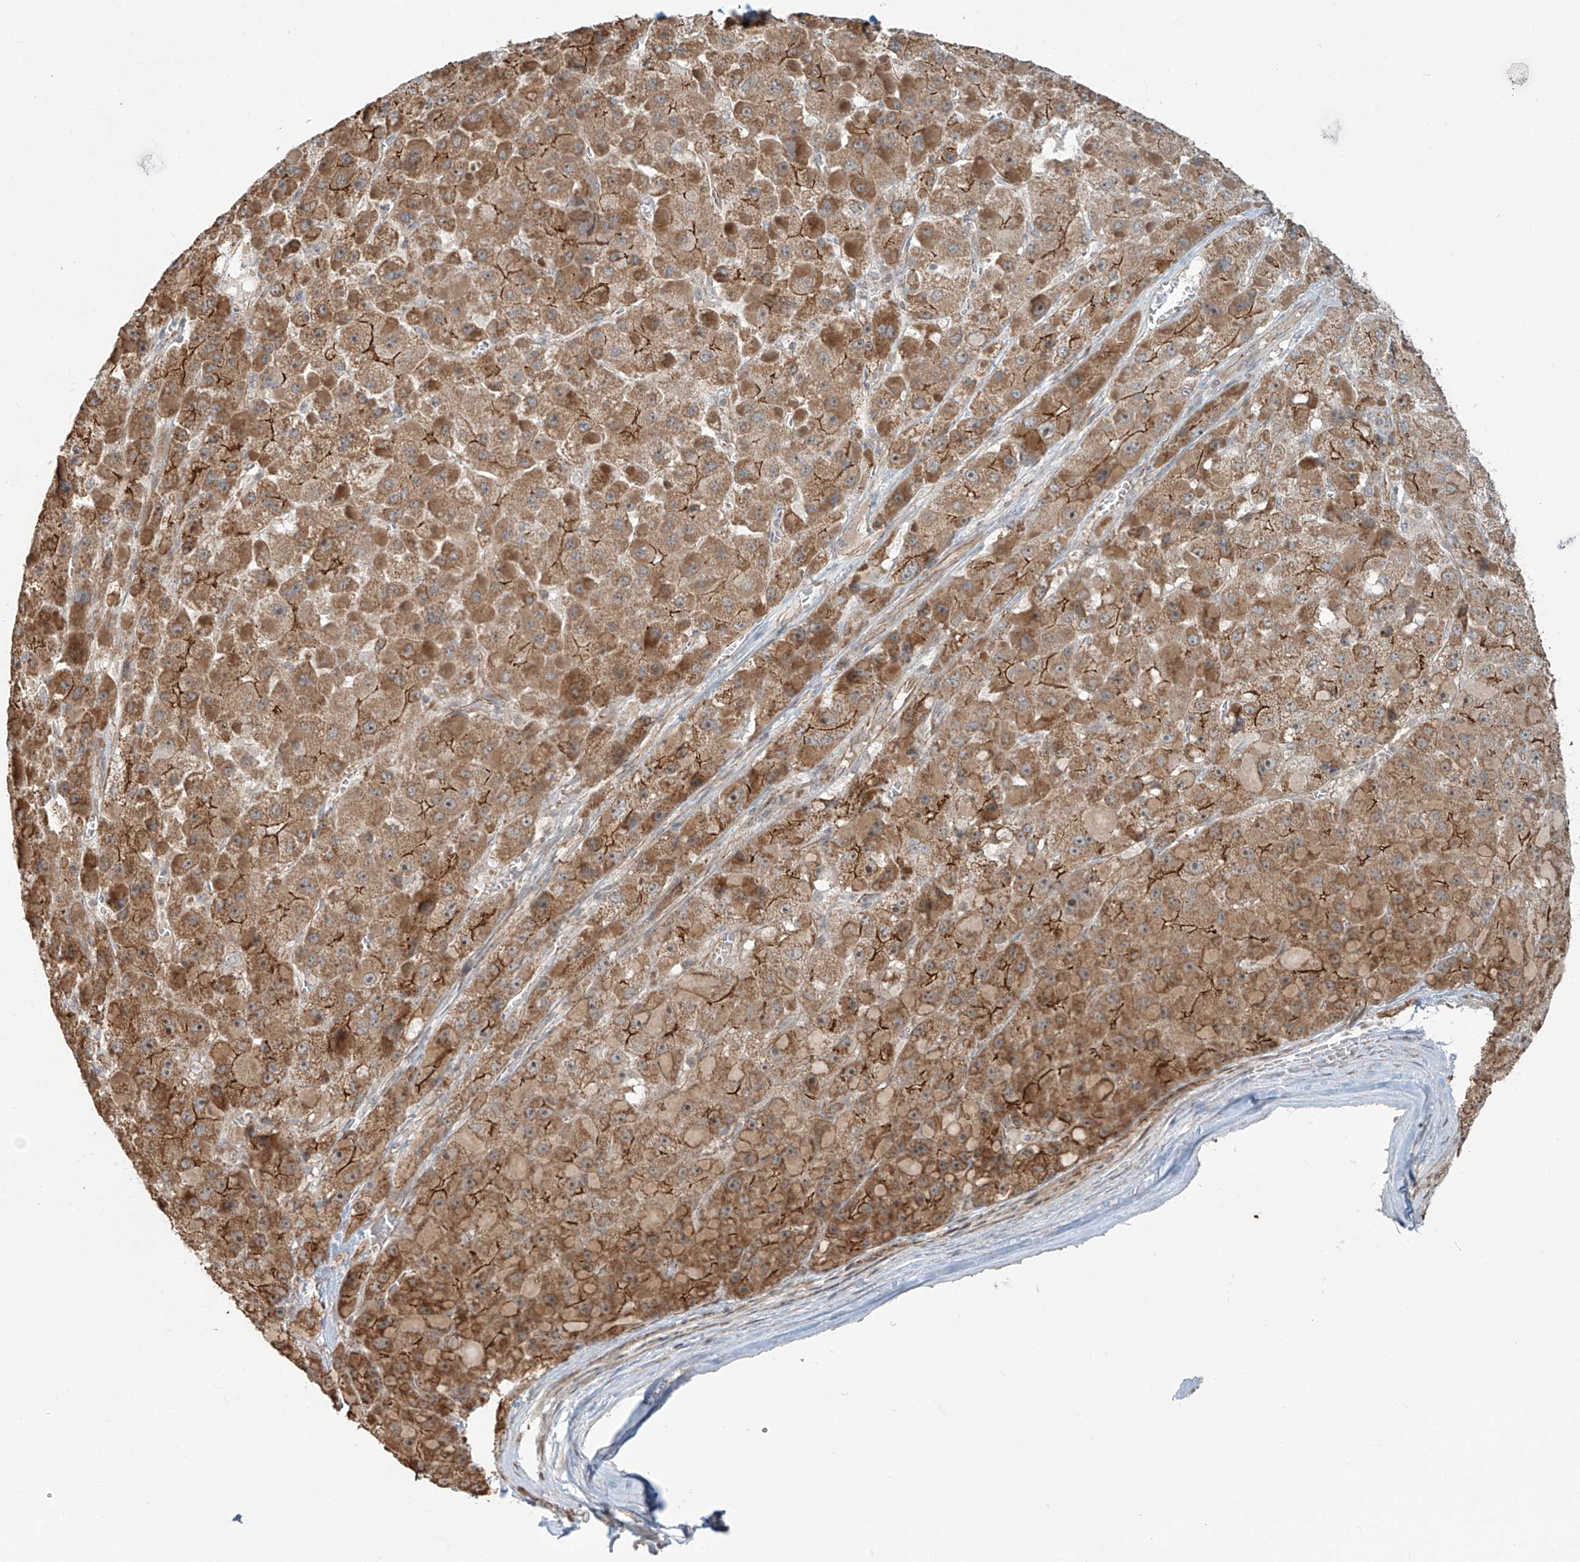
{"staining": {"intensity": "moderate", "quantity": ">75%", "location": "cytoplasmic/membranous"}, "tissue": "liver cancer", "cell_type": "Tumor cells", "image_type": "cancer", "snomed": [{"axis": "morphology", "description": "Carcinoma, Hepatocellular, NOS"}, {"axis": "topography", "description": "Liver"}], "caption": "Moderate cytoplasmic/membranous expression for a protein is present in about >75% of tumor cells of liver cancer (hepatocellular carcinoma) using immunohistochemistry.", "gene": "ZNF16", "patient": {"sex": "female", "age": 73}}